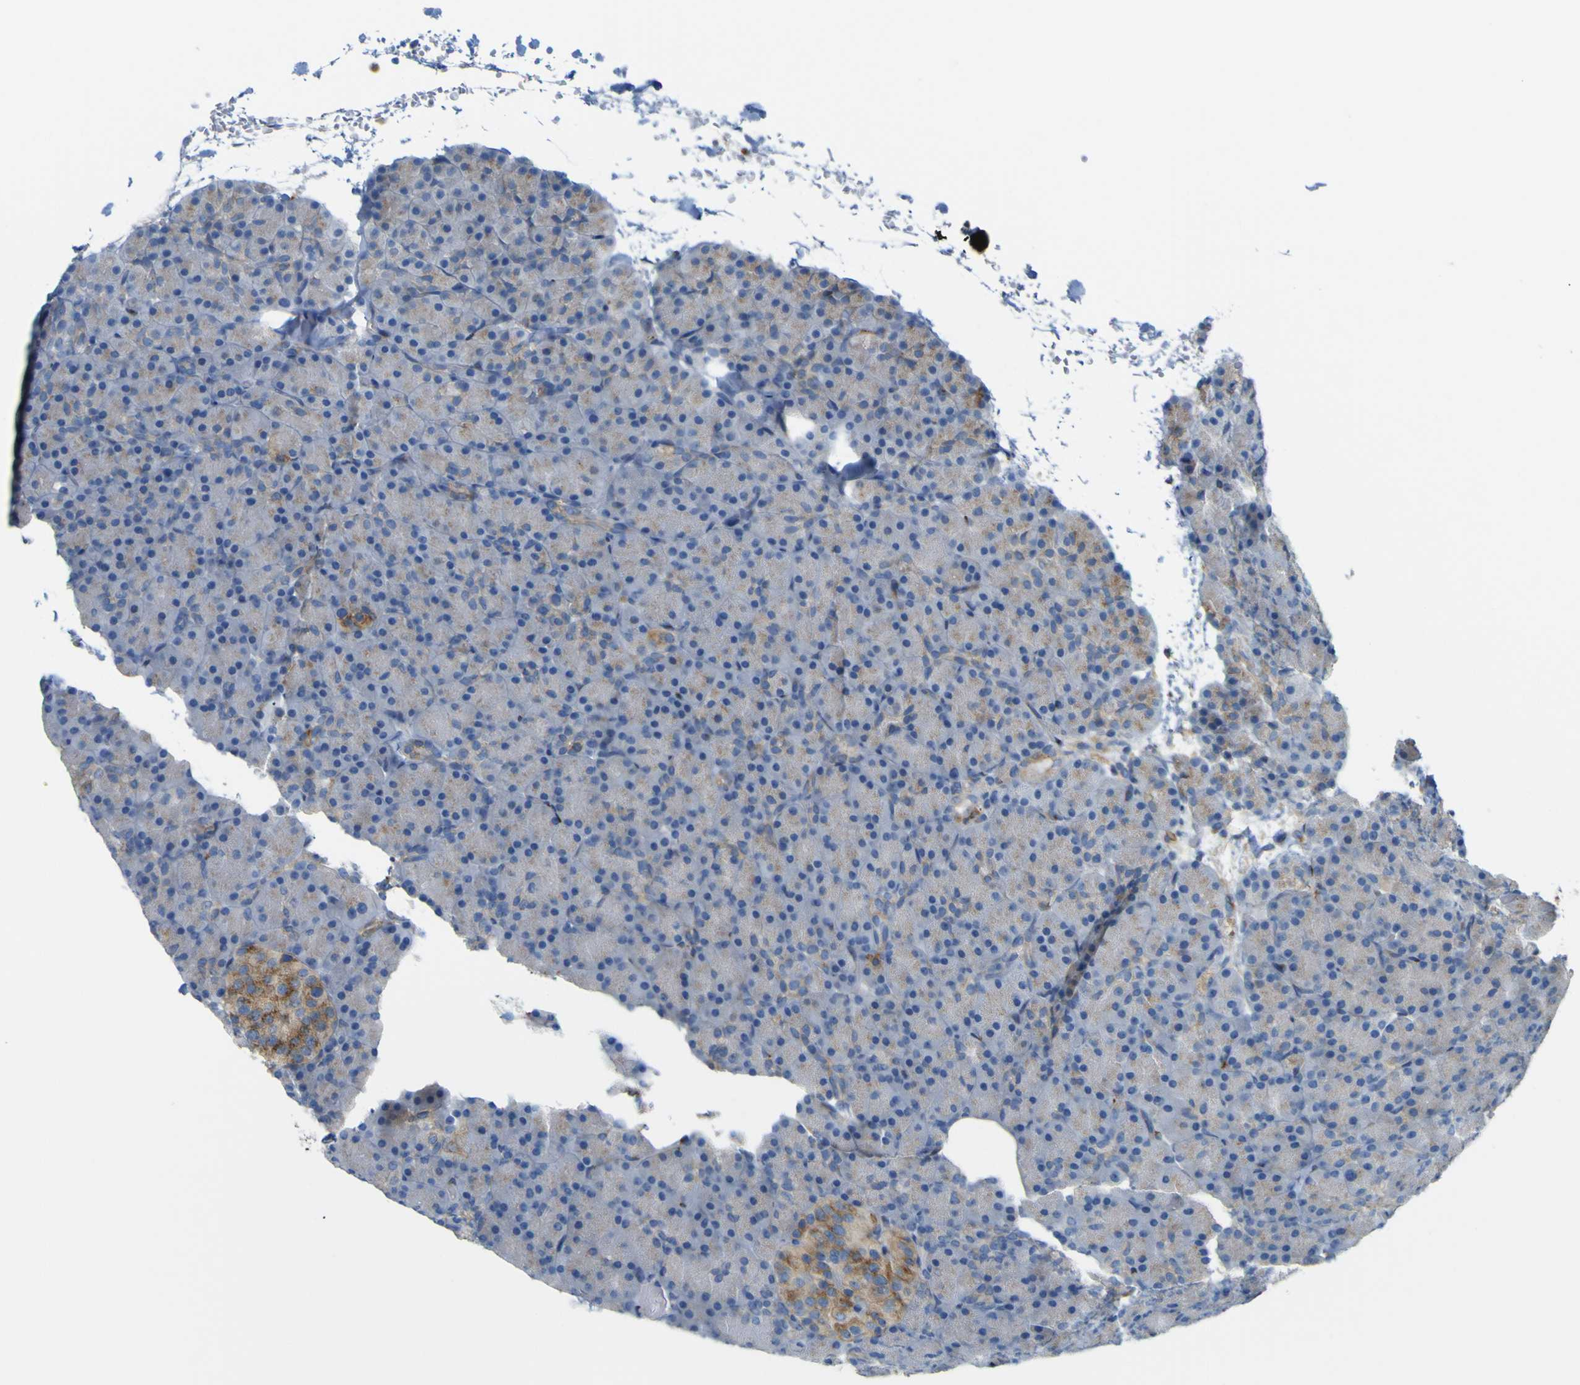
{"staining": {"intensity": "negative", "quantity": "none", "location": "none"}, "tissue": "pancreas", "cell_type": "Exocrine glandular cells", "image_type": "normal", "snomed": [{"axis": "morphology", "description": "Normal tissue, NOS"}, {"axis": "topography", "description": "Pancreas"}], "caption": "High power microscopy histopathology image of an immunohistochemistry (IHC) histopathology image of unremarkable pancreas, revealing no significant staining in exocrine glandular cells. (DAB (3,3'-diaminobenzidine) IHC visualized using brightfield microscopy, high magnification).", "gene": "IGF2R", "patient": {"sex": "female", "age": 43}}